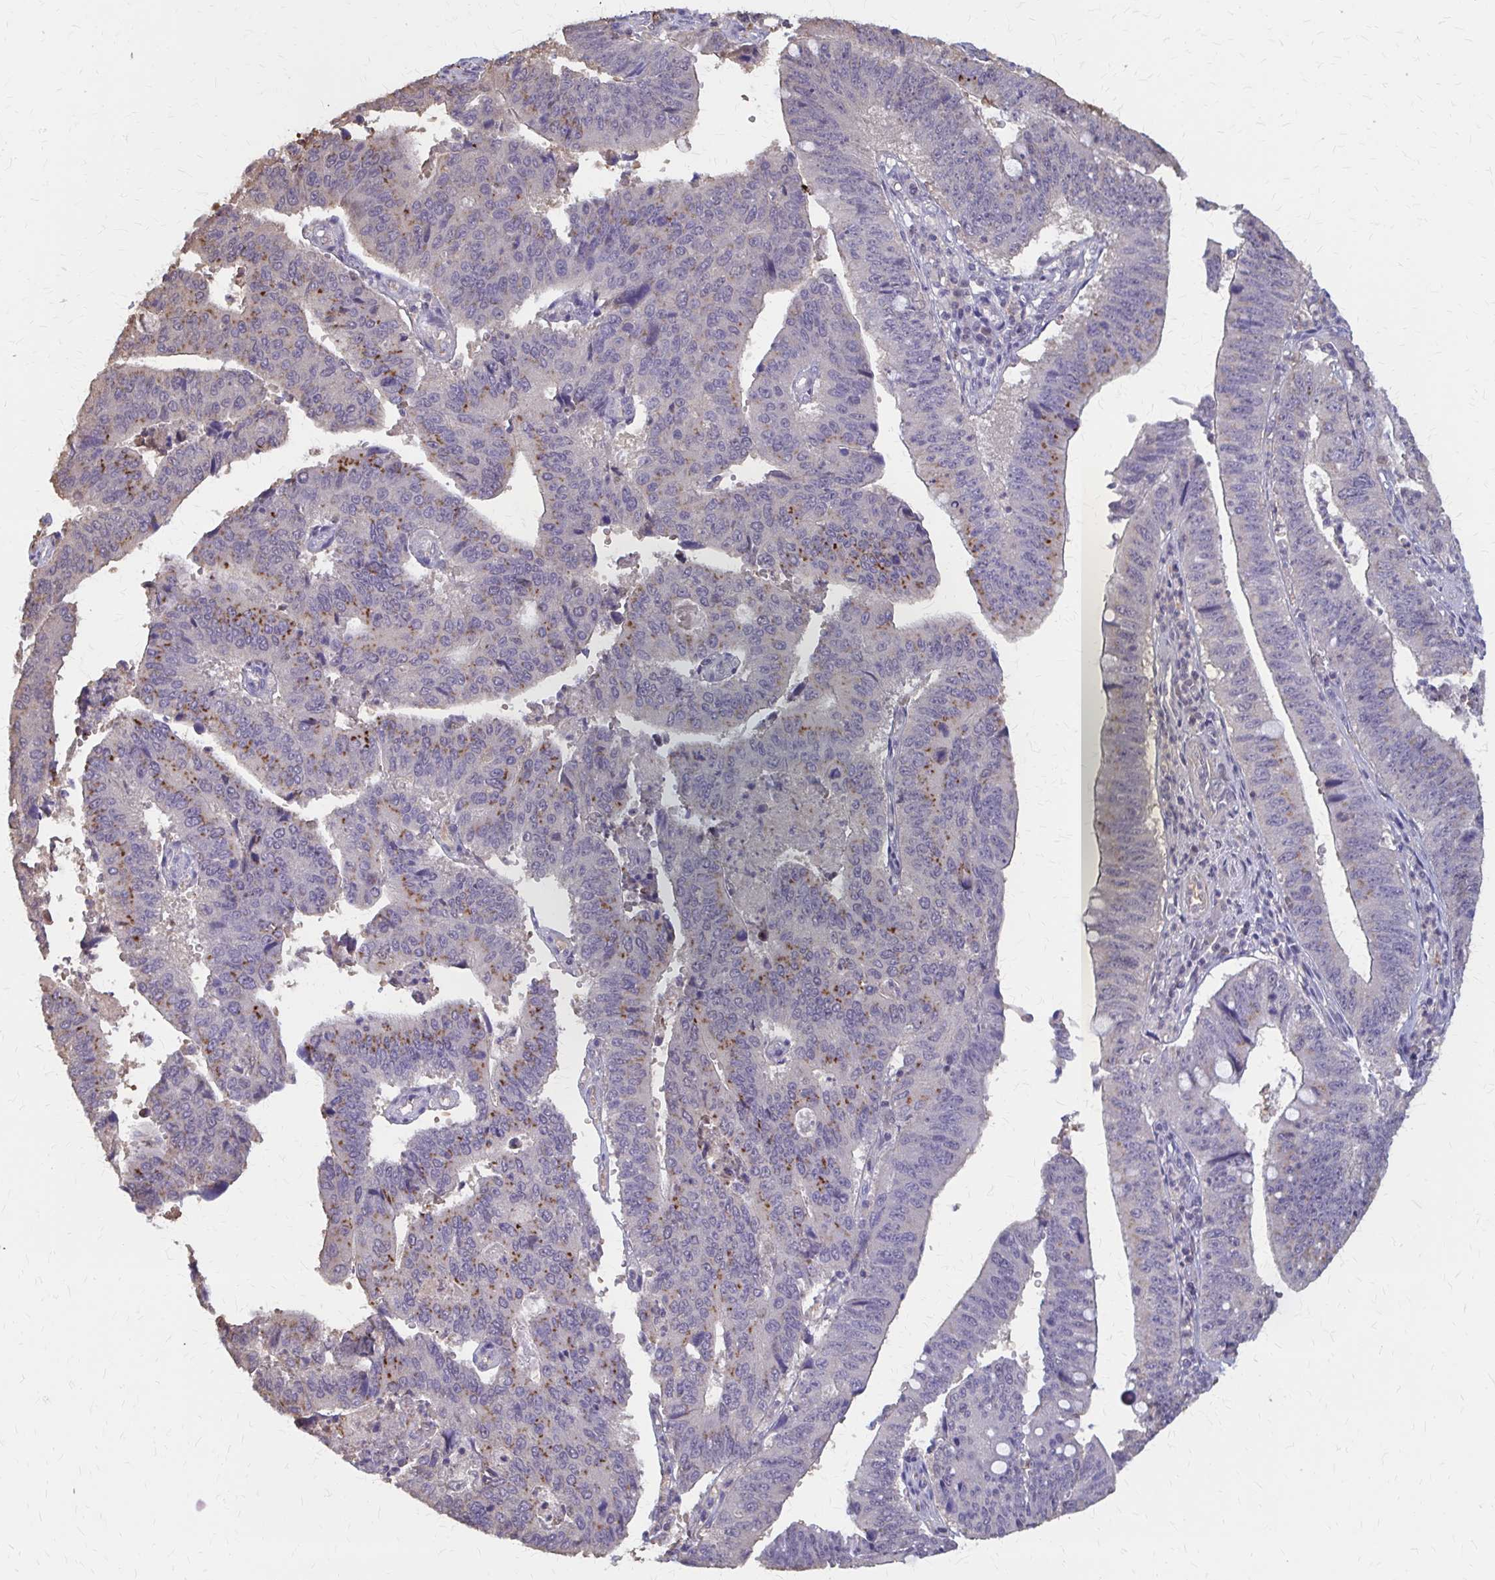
{"staining": {"intensity": "moderate", "quantity": "25%-75%", "location": "cytoplasmic/membranous"}, "tissue": "stomach cancer", "cell_type": "Tumor cells", "image_type": "cancer", "snomed": [{"axis": "morphology", "description": "Adenocarcinoma, NOS"}, {"axis": "topography", "description": "Stomach"}], "caption": "Moderate cytoplasmic/membranous protein positivity is present in approximately 25%-75% of tumor cells in stomach cancer.", "gene": "IFI44L", "patient": {"sex": "male", "age": 59}}